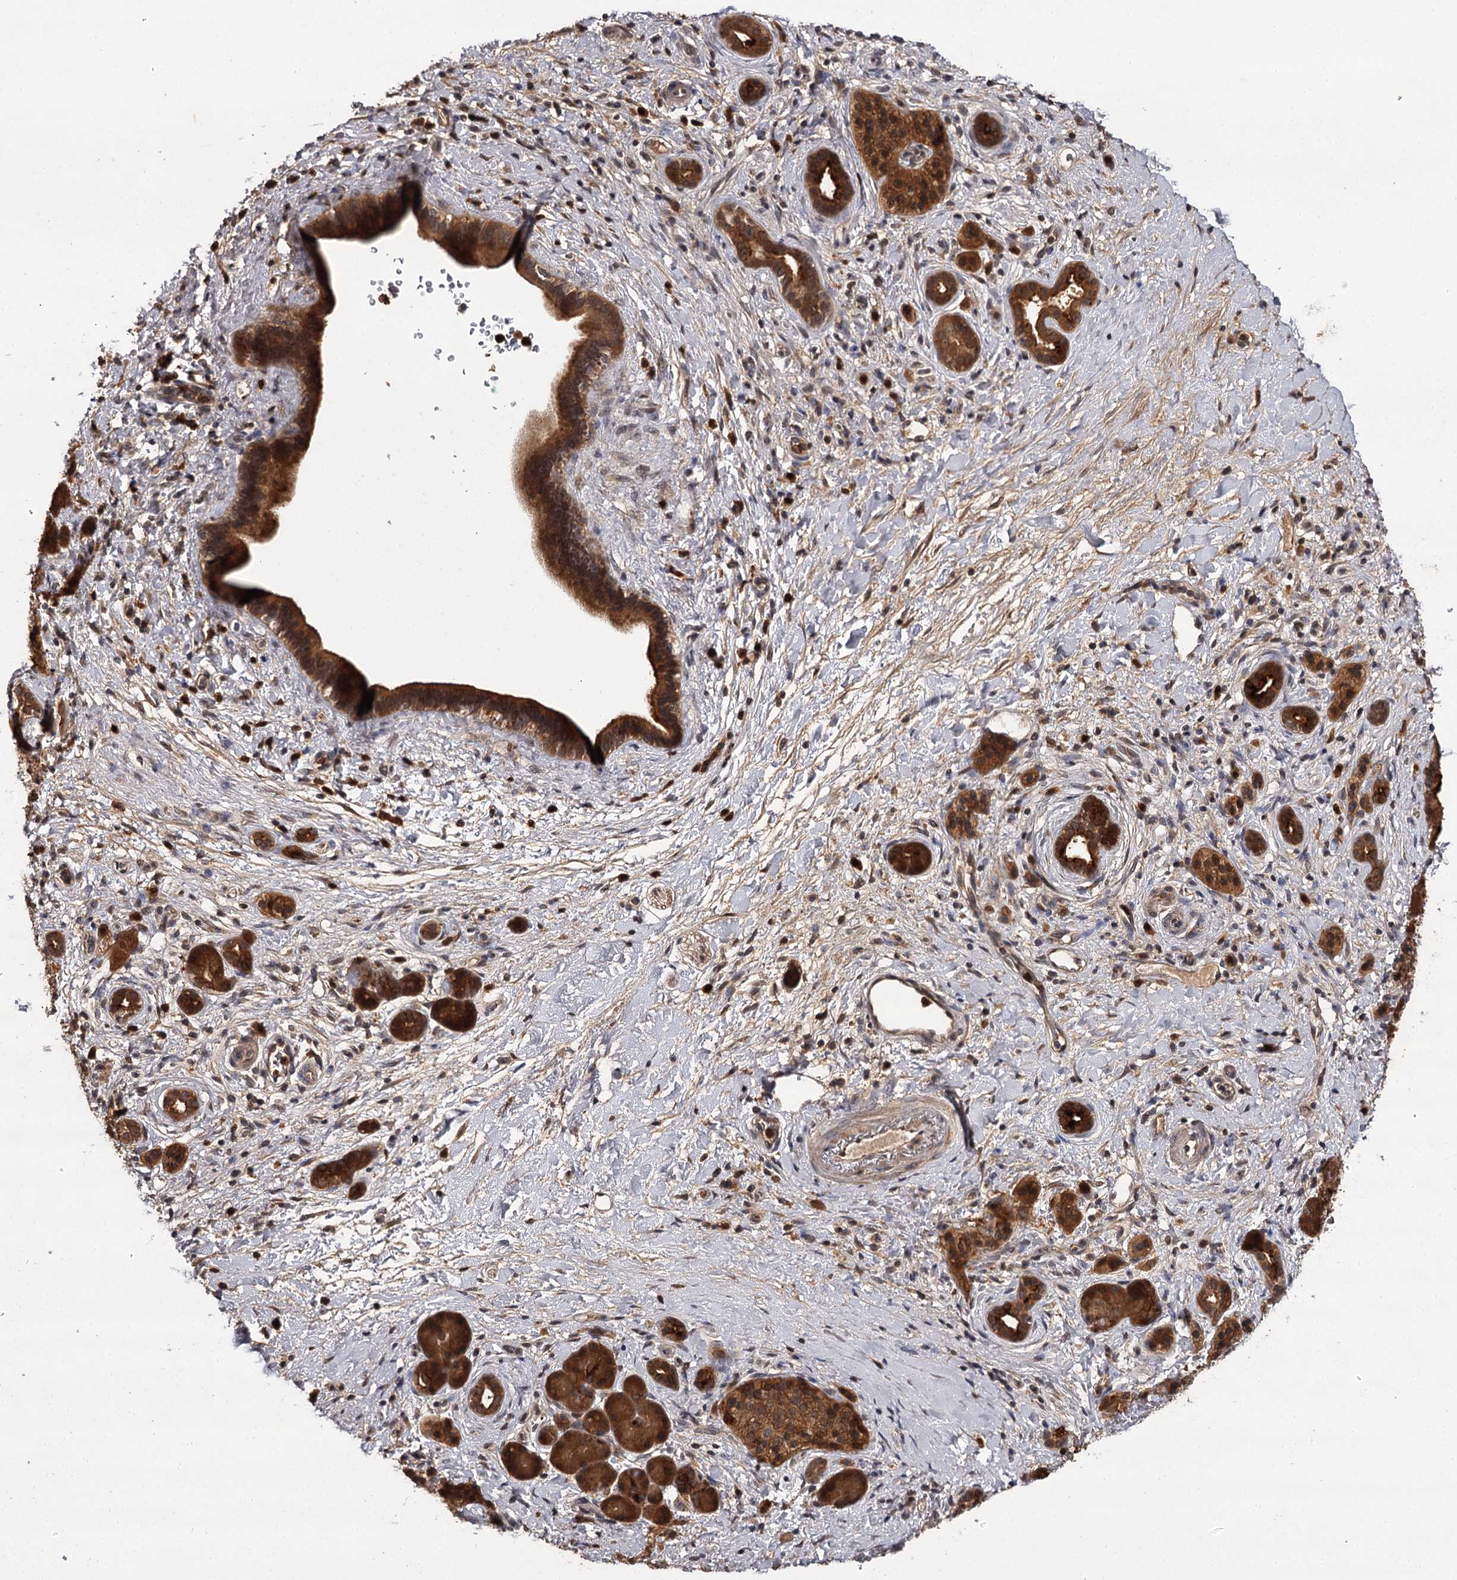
{"staining": {"intensity": "strong", "quantity": ">75%", "location": "cytoplasmic/membranous"}, "tissue": "pancreatic cancer", "cell_type": "Tumor cells", "image_type": "cancer", "snomed": [{"axis": "morphology", "description": "Normal tissue, NOS"}, {"axis": "morphology", "description": "Adenocarcinoma, NOS"}, {"axis": "topography", "description": "Pancreas"}, {"axis": "topography", "description": "Peripheral nerve tissue"}], "caption": "Protein positivity by IHC exhibits strong cytoplasmic/membranous positivity in about >75% of tumor cells in adenocarcinoma (pancreatic). Ihc stains the protein in brown and the nuclei are stained blue.", "gene": "TTC12", "patient": {"sex": "female", "age": 77}}